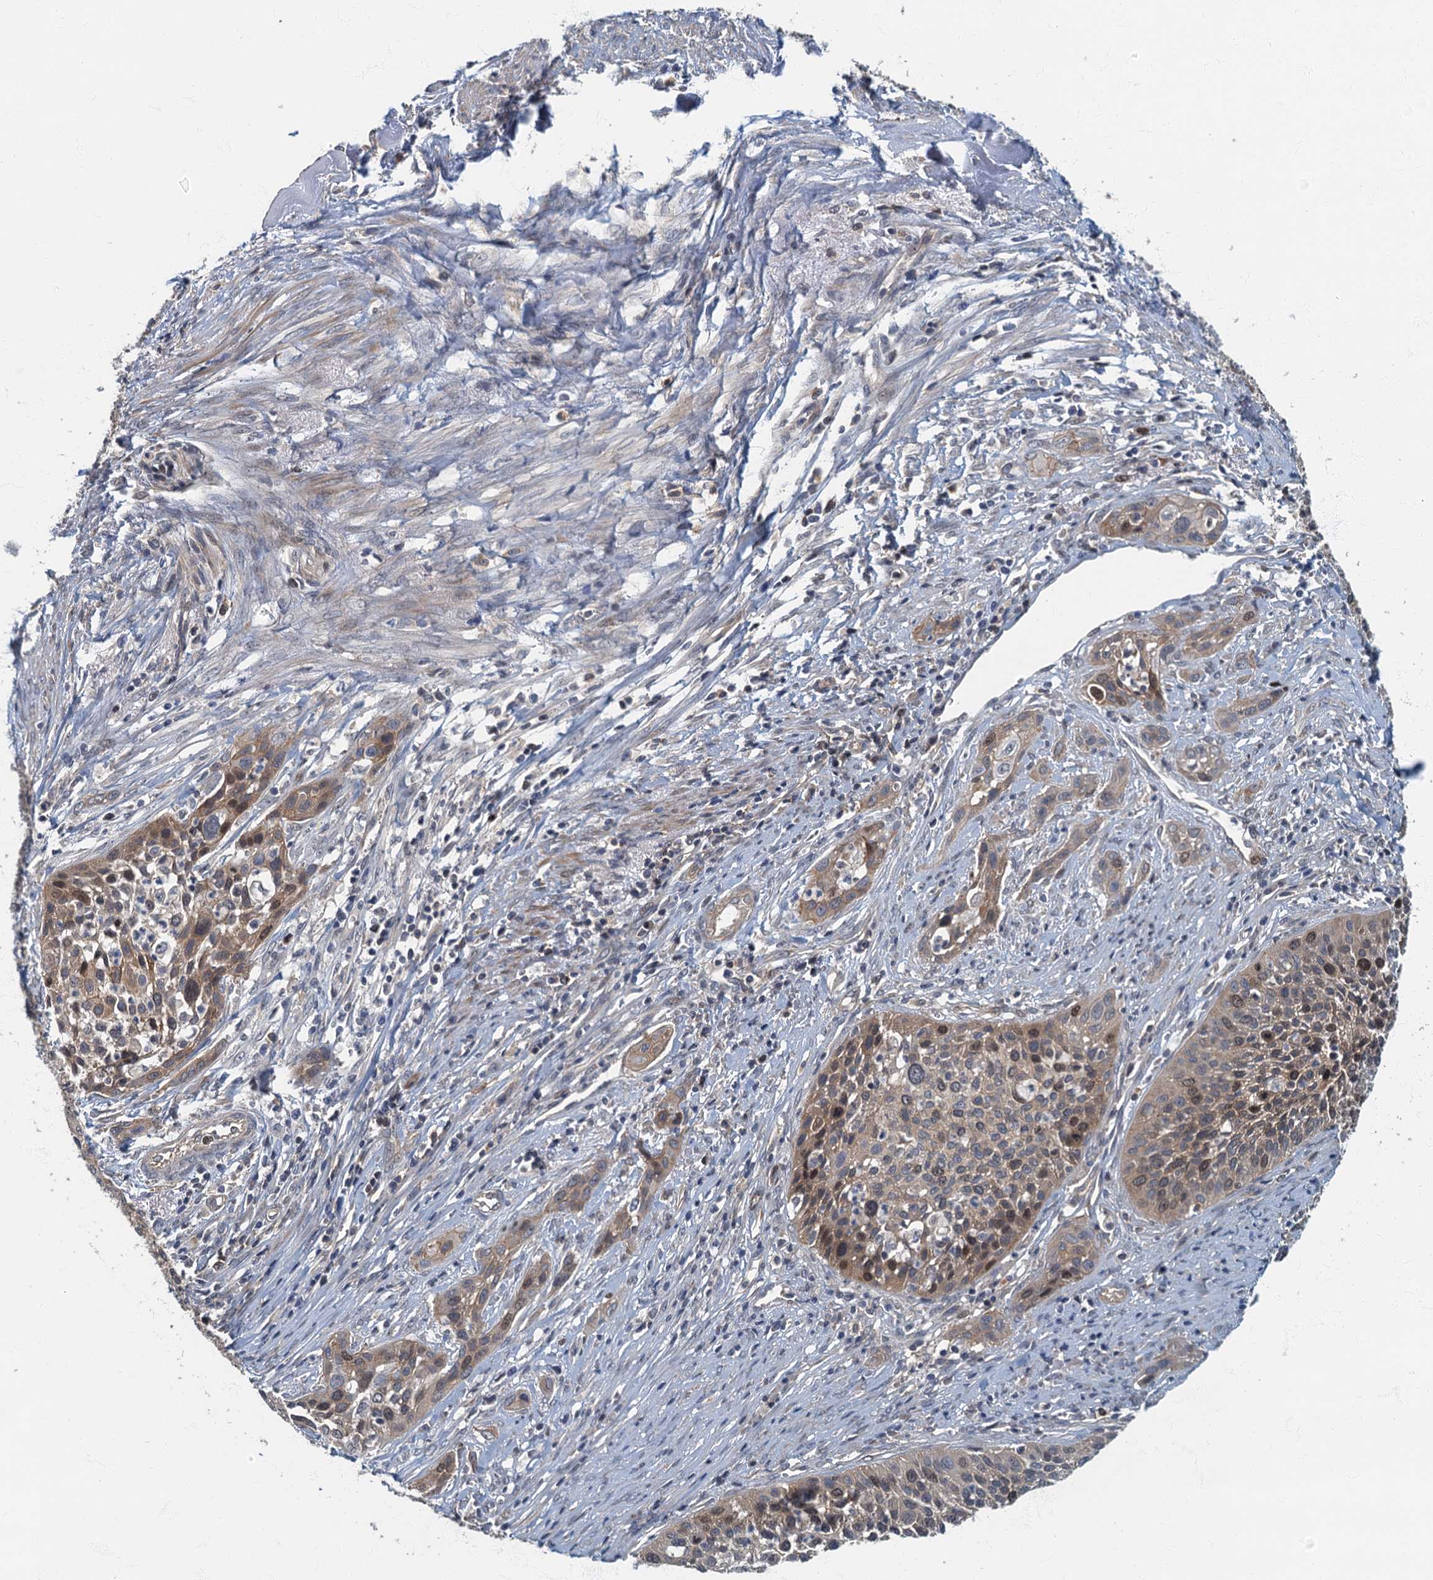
{"staining": {"intensity": "weak", "quantity": "25%-75%", "location": "cytoplasmic/membranous"}, "tissue": "cervical cancer", "cell_type": "Tumor cells", "image_type": "cancer", "snomed": [{"axis": "morphology", "description": "Squamous cell carcinoma, NOS"}, {"axis": "topography", "description": "Cervix"}], "caption": "A high-resolution histopathology image shows immunohistochemistry staining of squamous cell carcinoma (cervical), which demonstrates weak cytoplasmic/membranous staining in about 25%-75% of tumor cells. (brown staining indicates protein expression, while blue staining denotes nuclei).", "gene": "CKAP2L", "patient": {"sex": "female", "age": 34}}